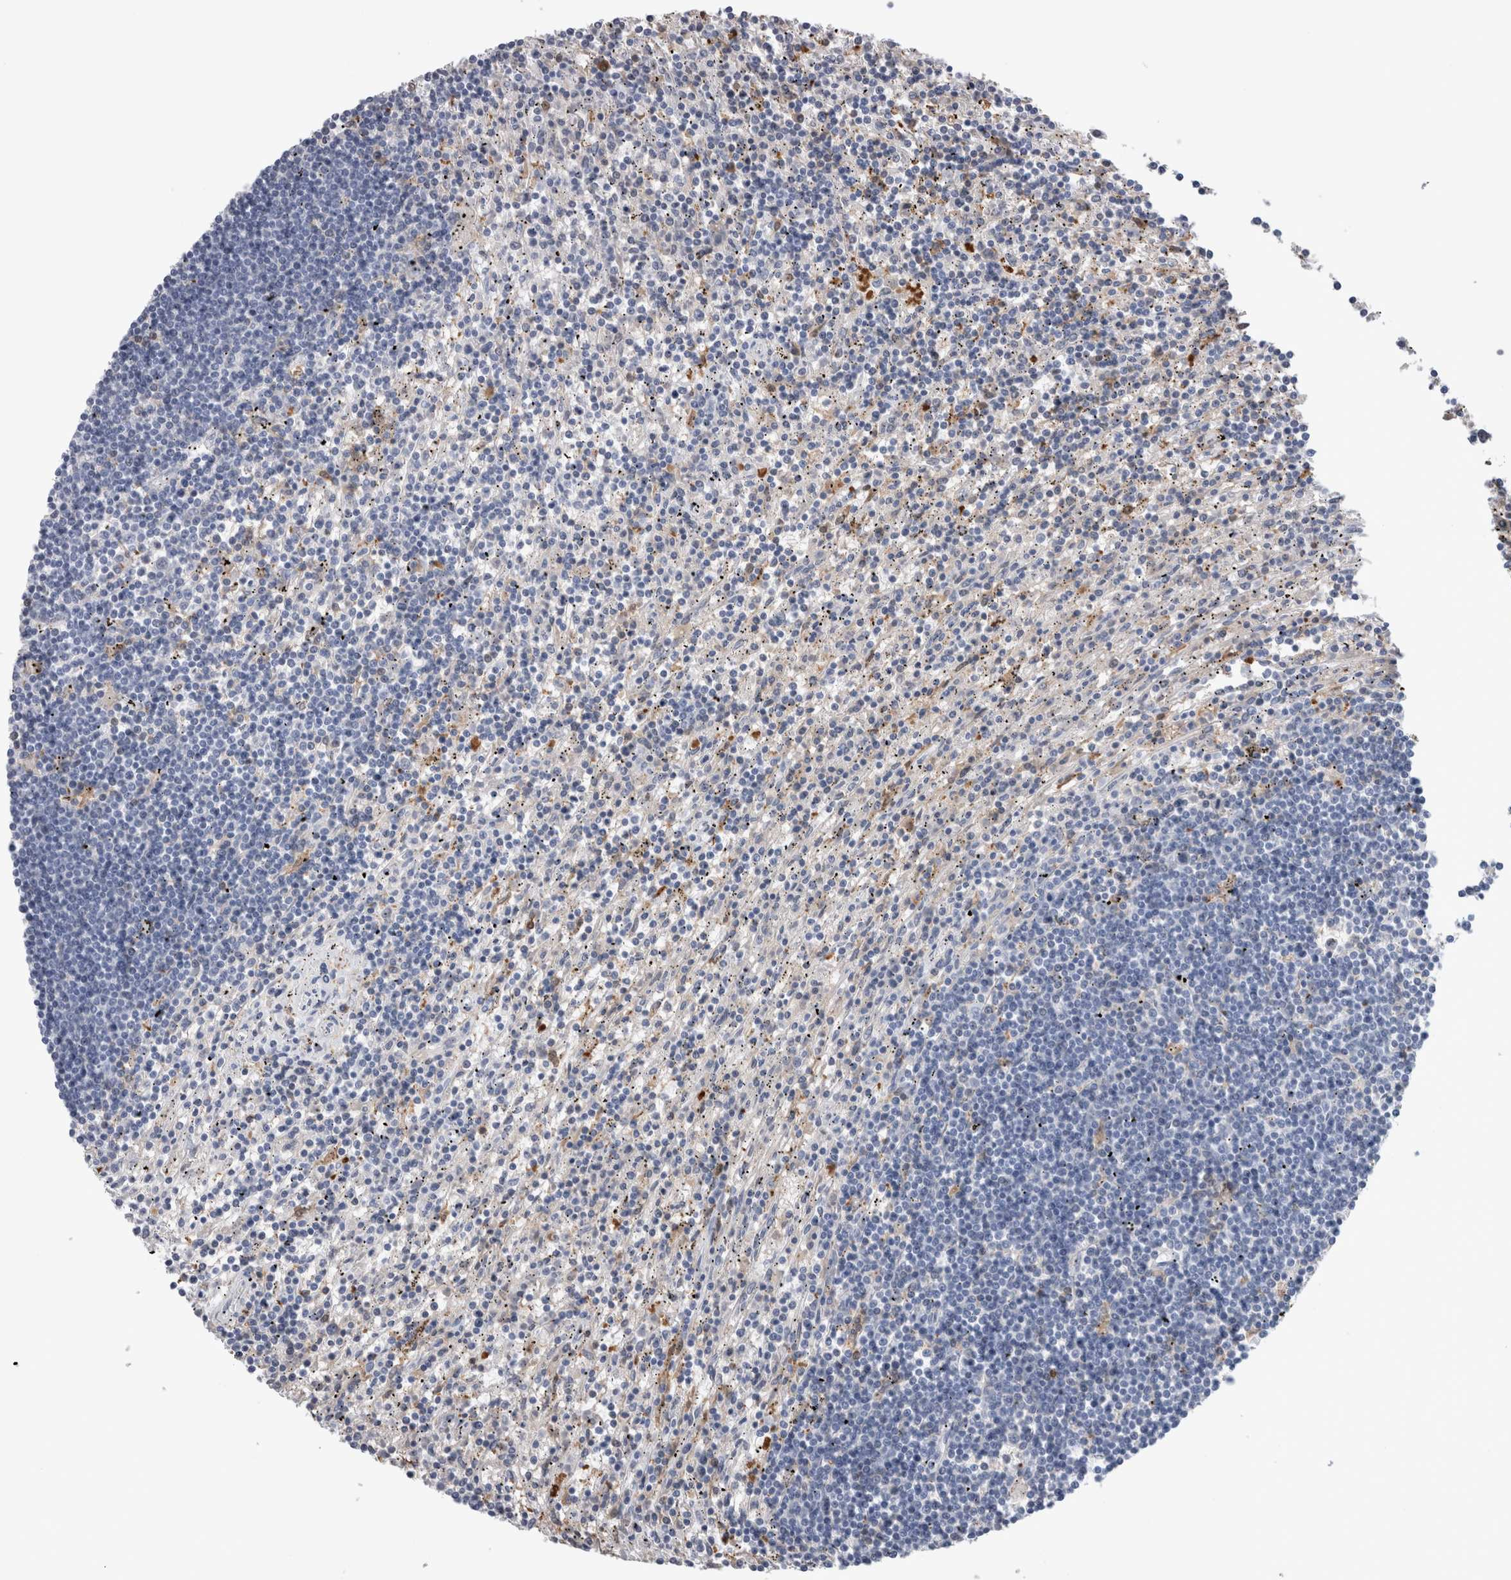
{"staining": {"intensity": "negative", "quantity": "none", "location": "none"}, "tissue": "lymphoma", "cell_type": "Tumor cells", "image_type": "cancer", "snomed": [{"axis": "morphology", "description": "Malignant lymphoma, non-Hodgkin's type, Low grade"}, {"axis": "topography", "description": "Spleen"}], "caption": "There is no significant staining in tumor cells of malignant lymphoma, non-Hodgkin's type (low-grade).", "gene": "CA8", "patient": {"sex": "male", "age": 76}}